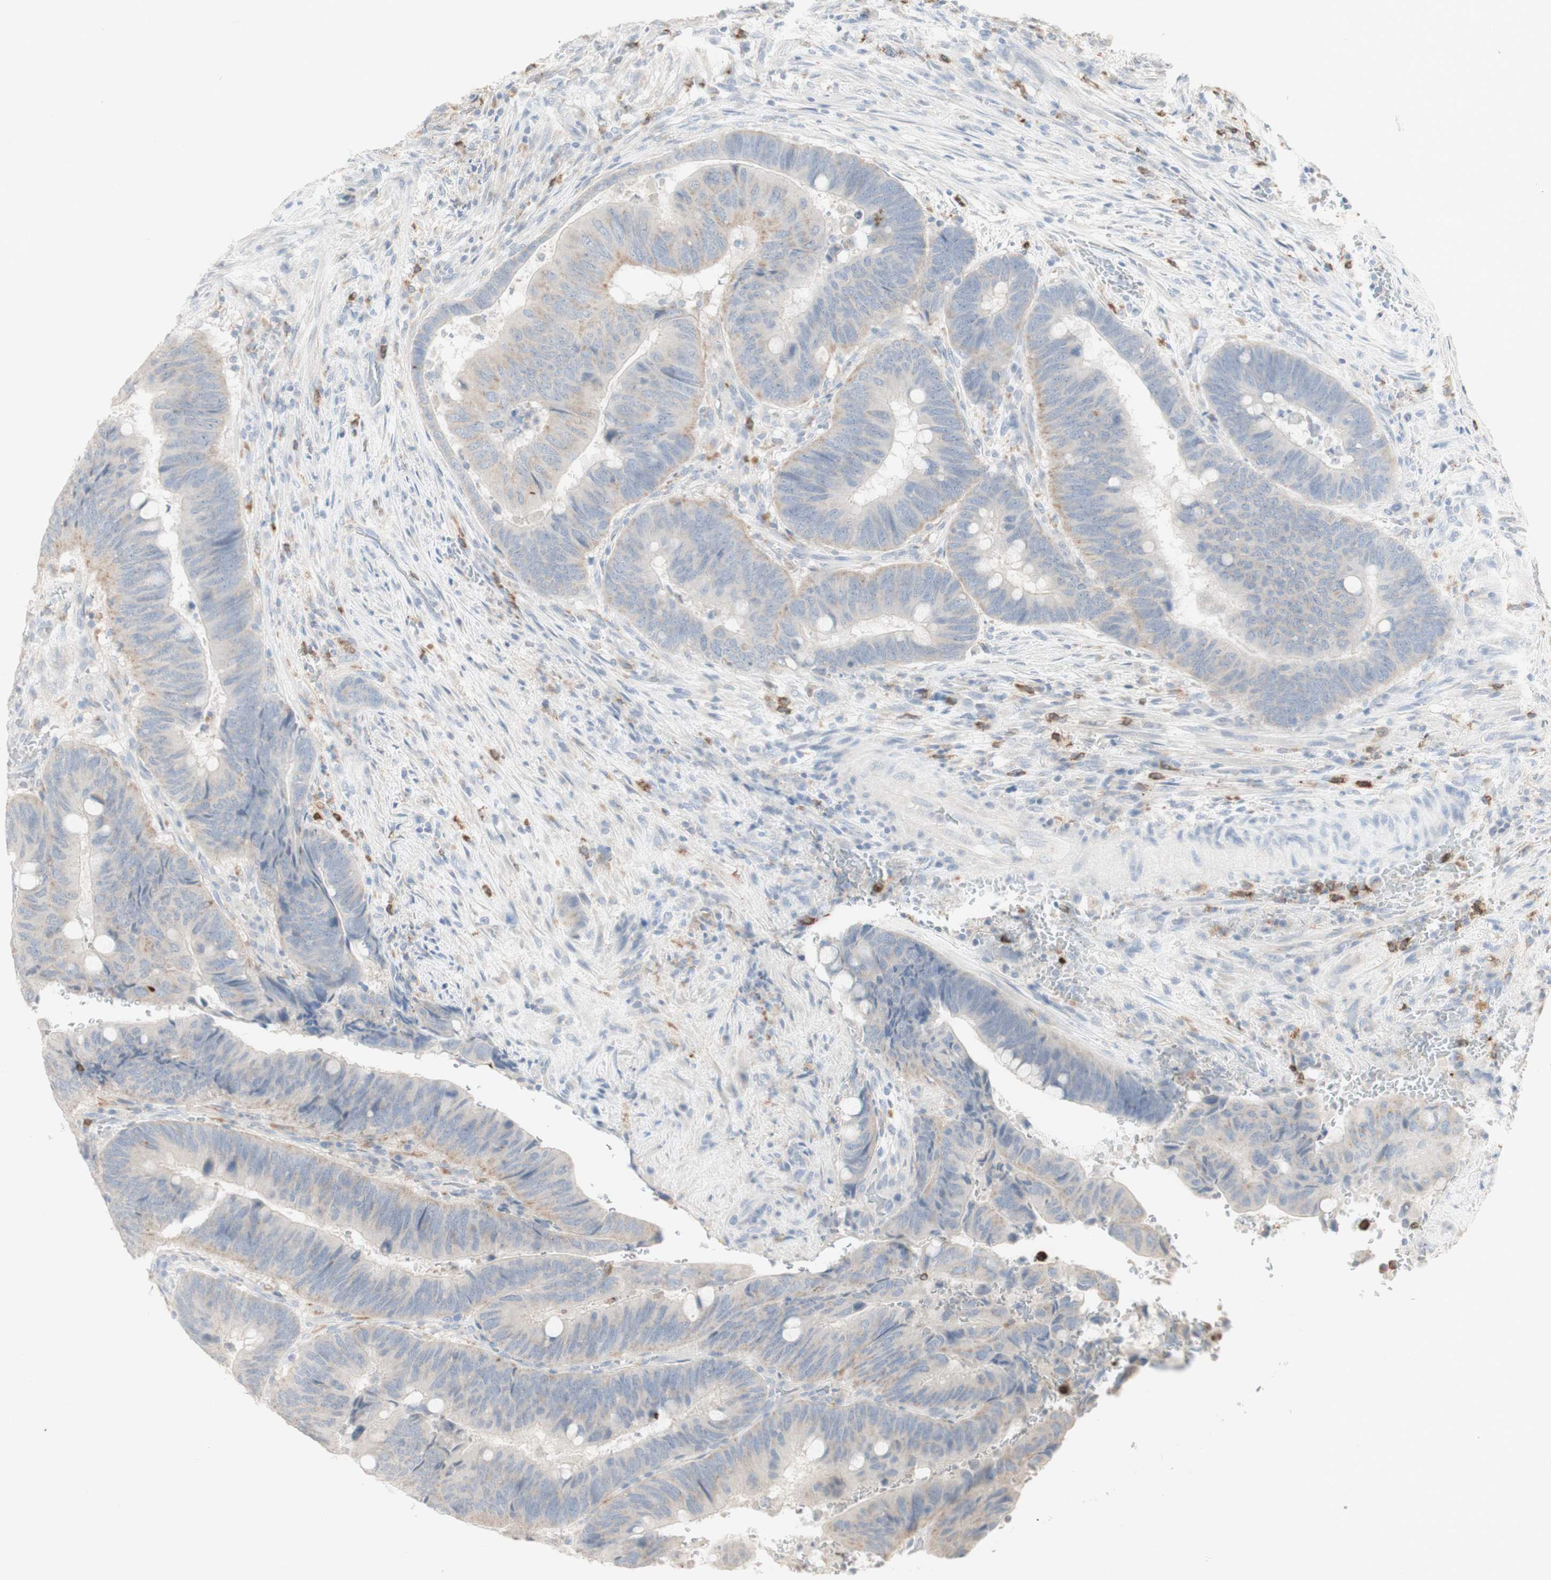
{"staining": {"intensity": "weak", "quantity": "<25%", "location": "cytoplasmic/membranous"}, "tissue": "colorectal cancer", "cell_type": "Tumor cells", "image_type": "cancer", "snomed": [{"axis": "morphology", "description": "Normal tissue, NOS"}, {"axis": "morphology", "description": "Adenocarcinoma, NOS"}, {"axis": "topography", "description": "Rectum"}, {"axis": "topography", "description": "Peripheral nerve tissue"}], "caption": "A high-resolution micrograph shows immunohistochemistry staining of adenocarcinoma (colorectal), which demonstrates no significant staining in tumor cells.", "gene": "ATP6V1B1", "patient": {"sex": "male", "age": 92}}